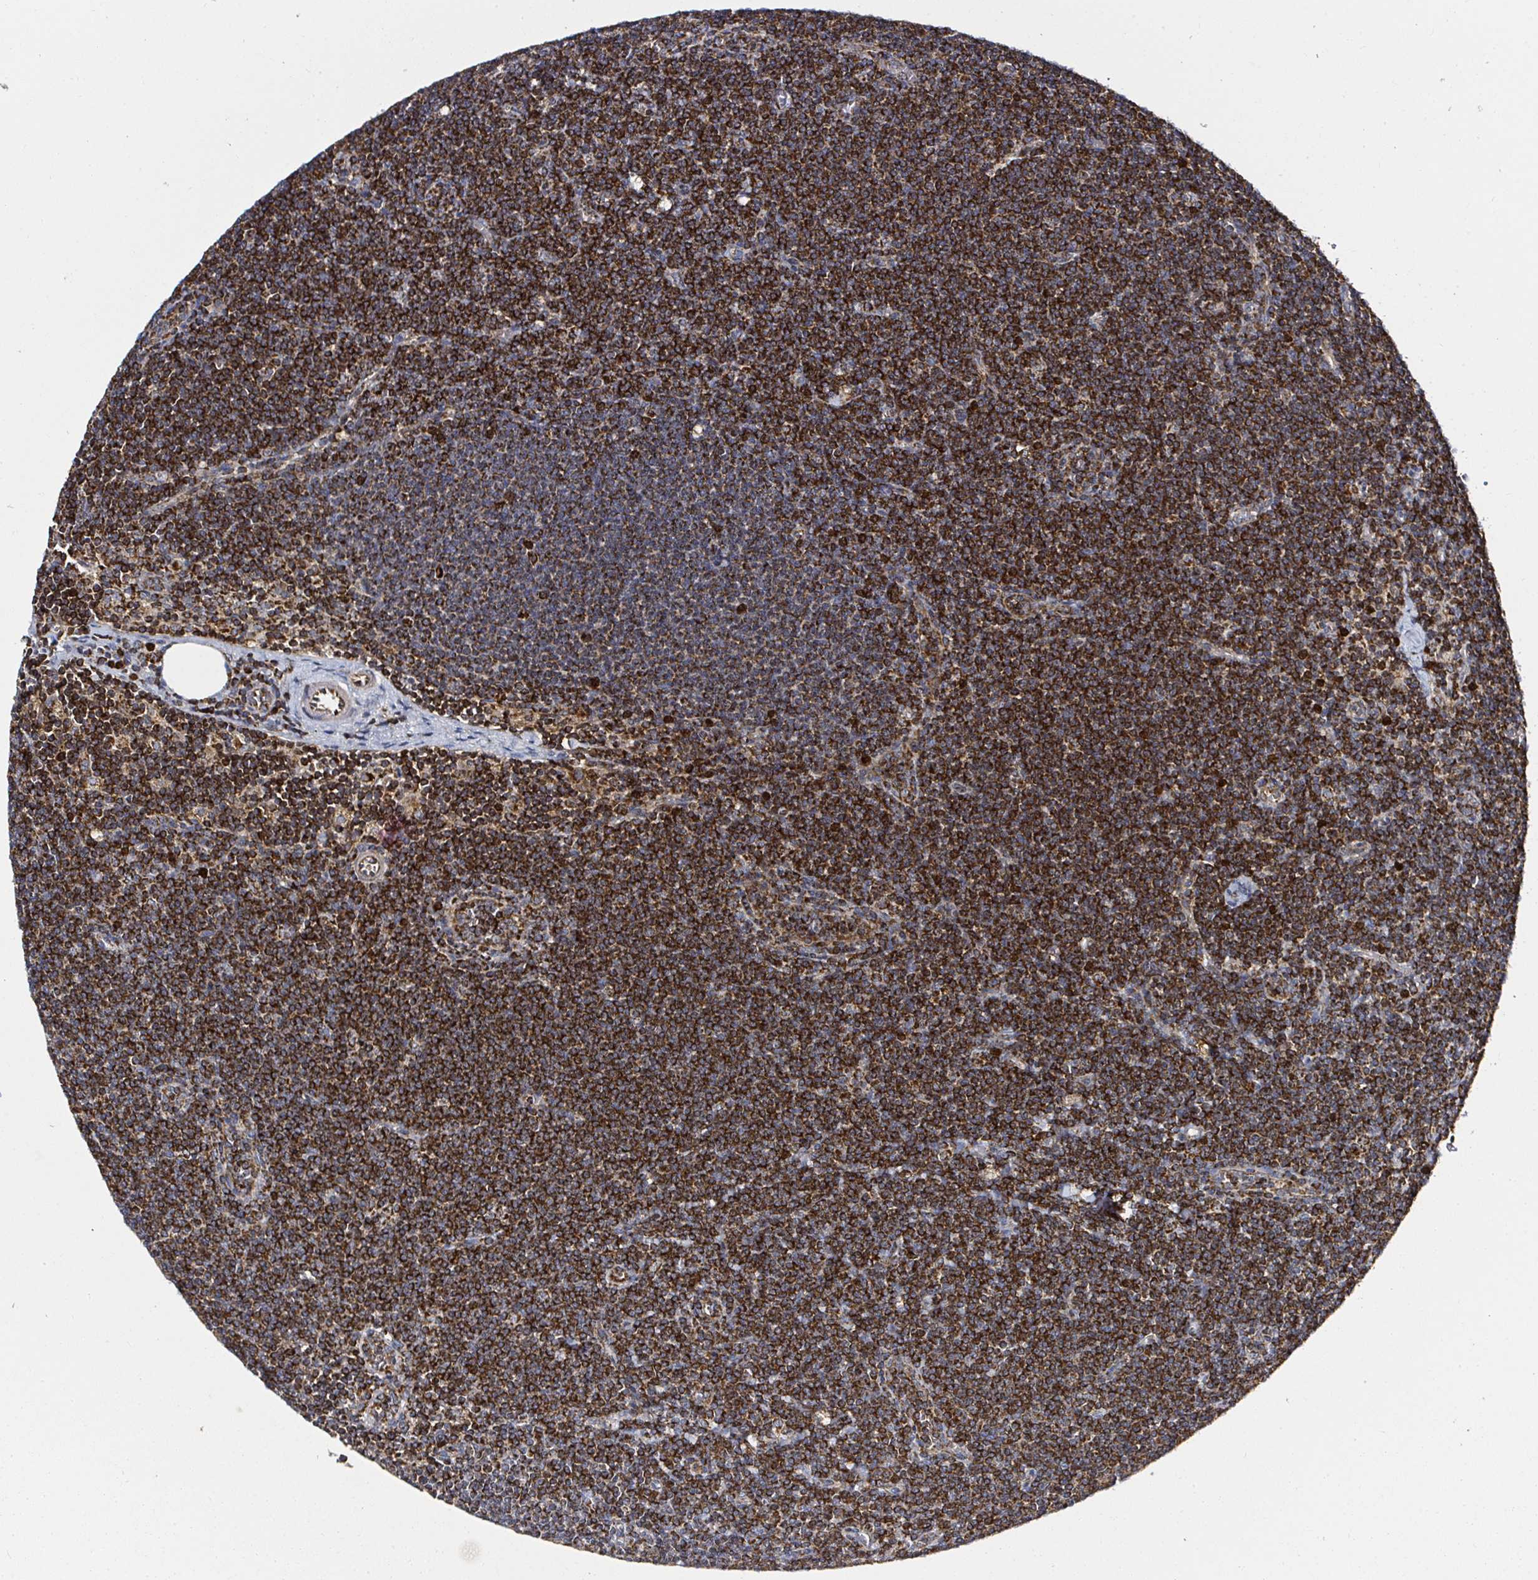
{"staining": {"intensity": "strong", "quantity": ">75%", "location": "cytoplasmic/membranous"}, "tissue": "lymphoma", "cell_type": "Tumor cells", "image_type": "cancer", "snomed": [{"axis": "morphology", "description": "Malignant lymphoma, non-Hodgkin's type, Low grade"}, {"axis": "topography", "description": "Lymph node"}], "caption": "This is a histology image of immunohistochemistry staining of malignant lymphoma, non-Hodgkin's type (low-grade), which shows strong positivity in the cytoplasmic/membranous of tumor cells.", "gene": "ATAD3B", "patient": {"sex": "female", "age": 73}}